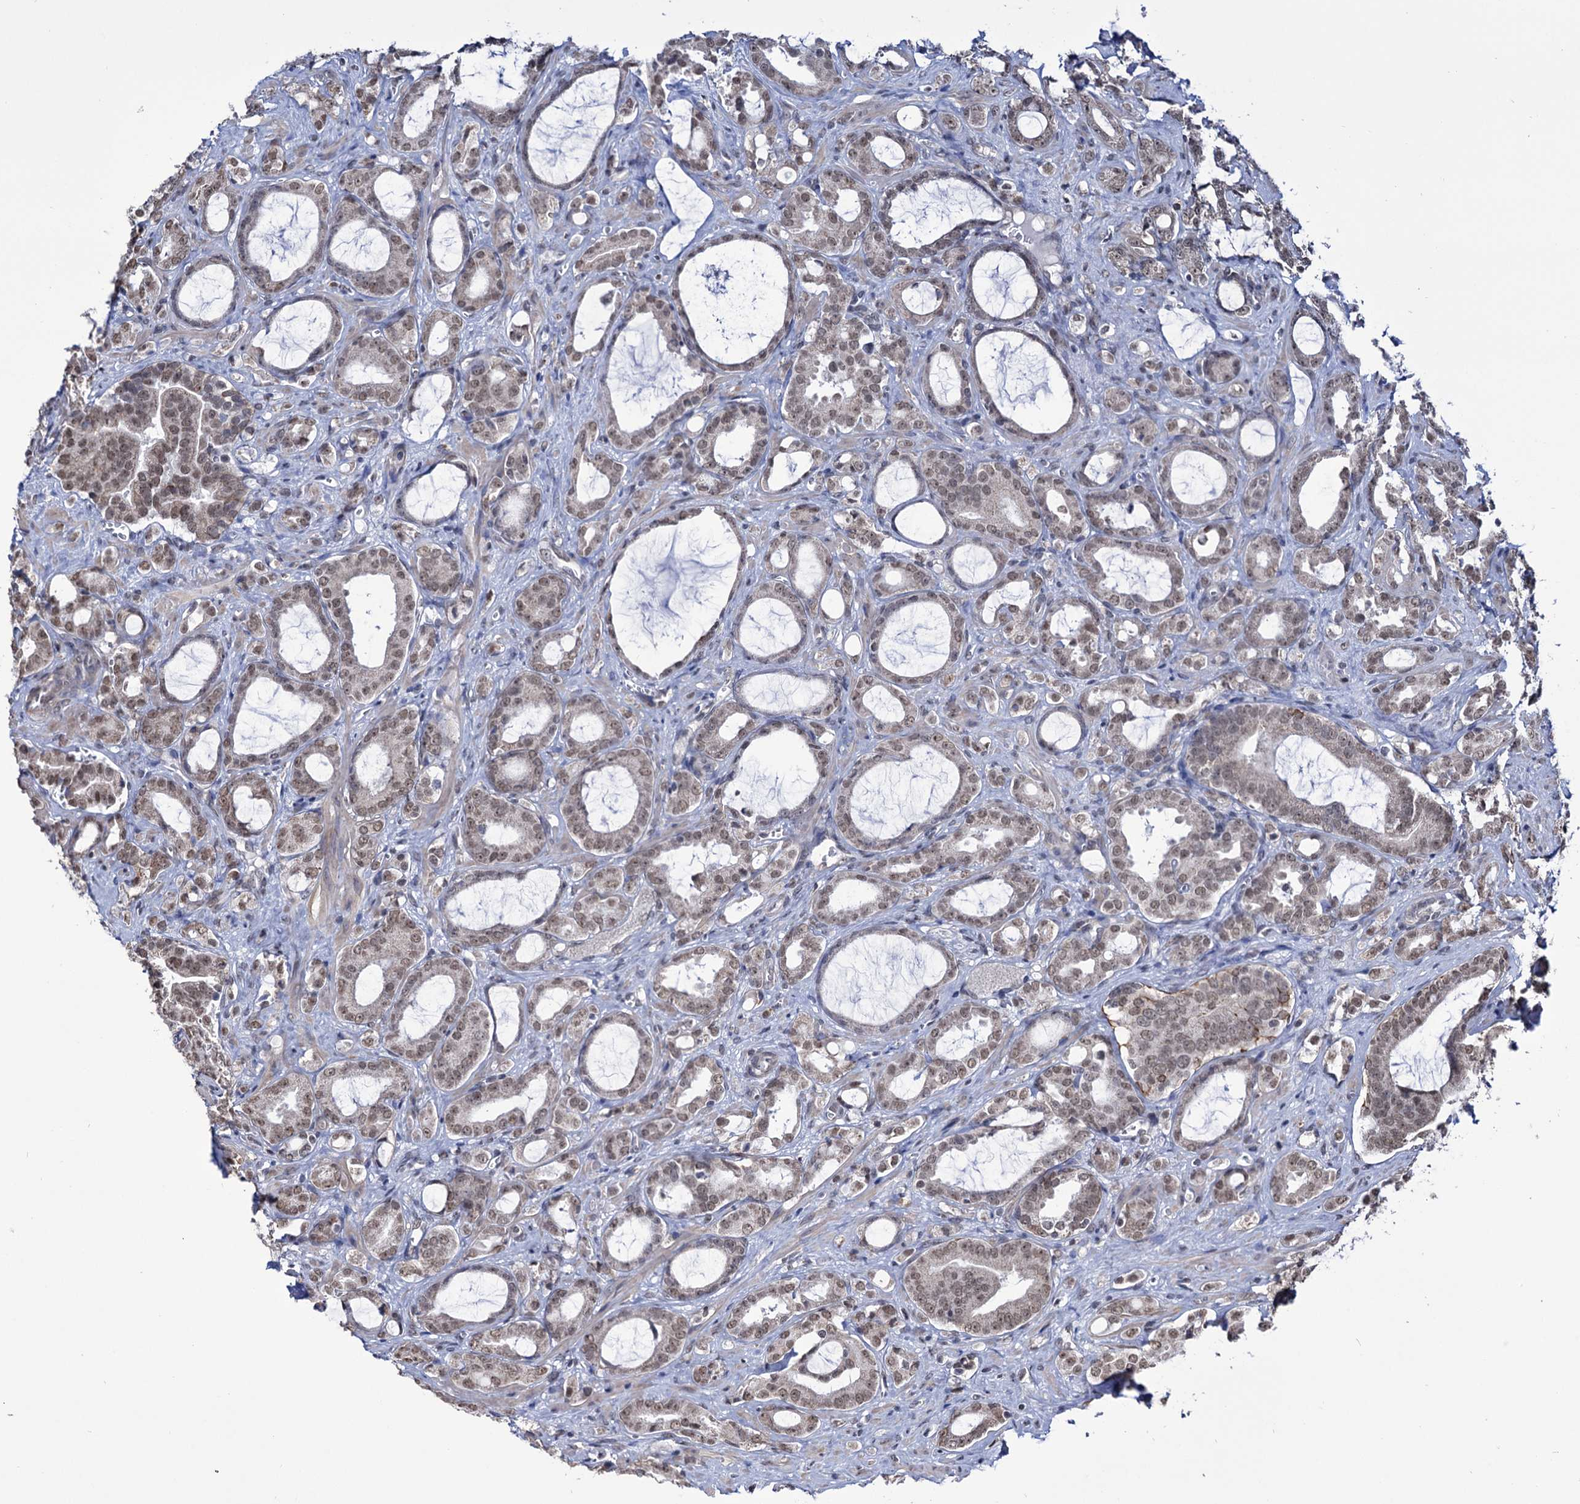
{"staining": {"intensity": "weak", "quantity": ">75%", "location": "nuclear"}, "tissue": "prostate cancer", "cell_type": "Tumor cells", "image_type": "cancer", "snomed": [{"axis": "morphology", "description": "Adenocarcinoma, High grade"}, {"axis": "topography", "description": "Prostate"}], "caption": "Immunohistochemistry (IHC) (DAB) staining of prostate high-grade adenocarcinoma exhibits weak nuclear protein expression in approximately >75% of tumor cells.", "gene": "ABHD10", "patient": {"sex": "male", "age": 72}}